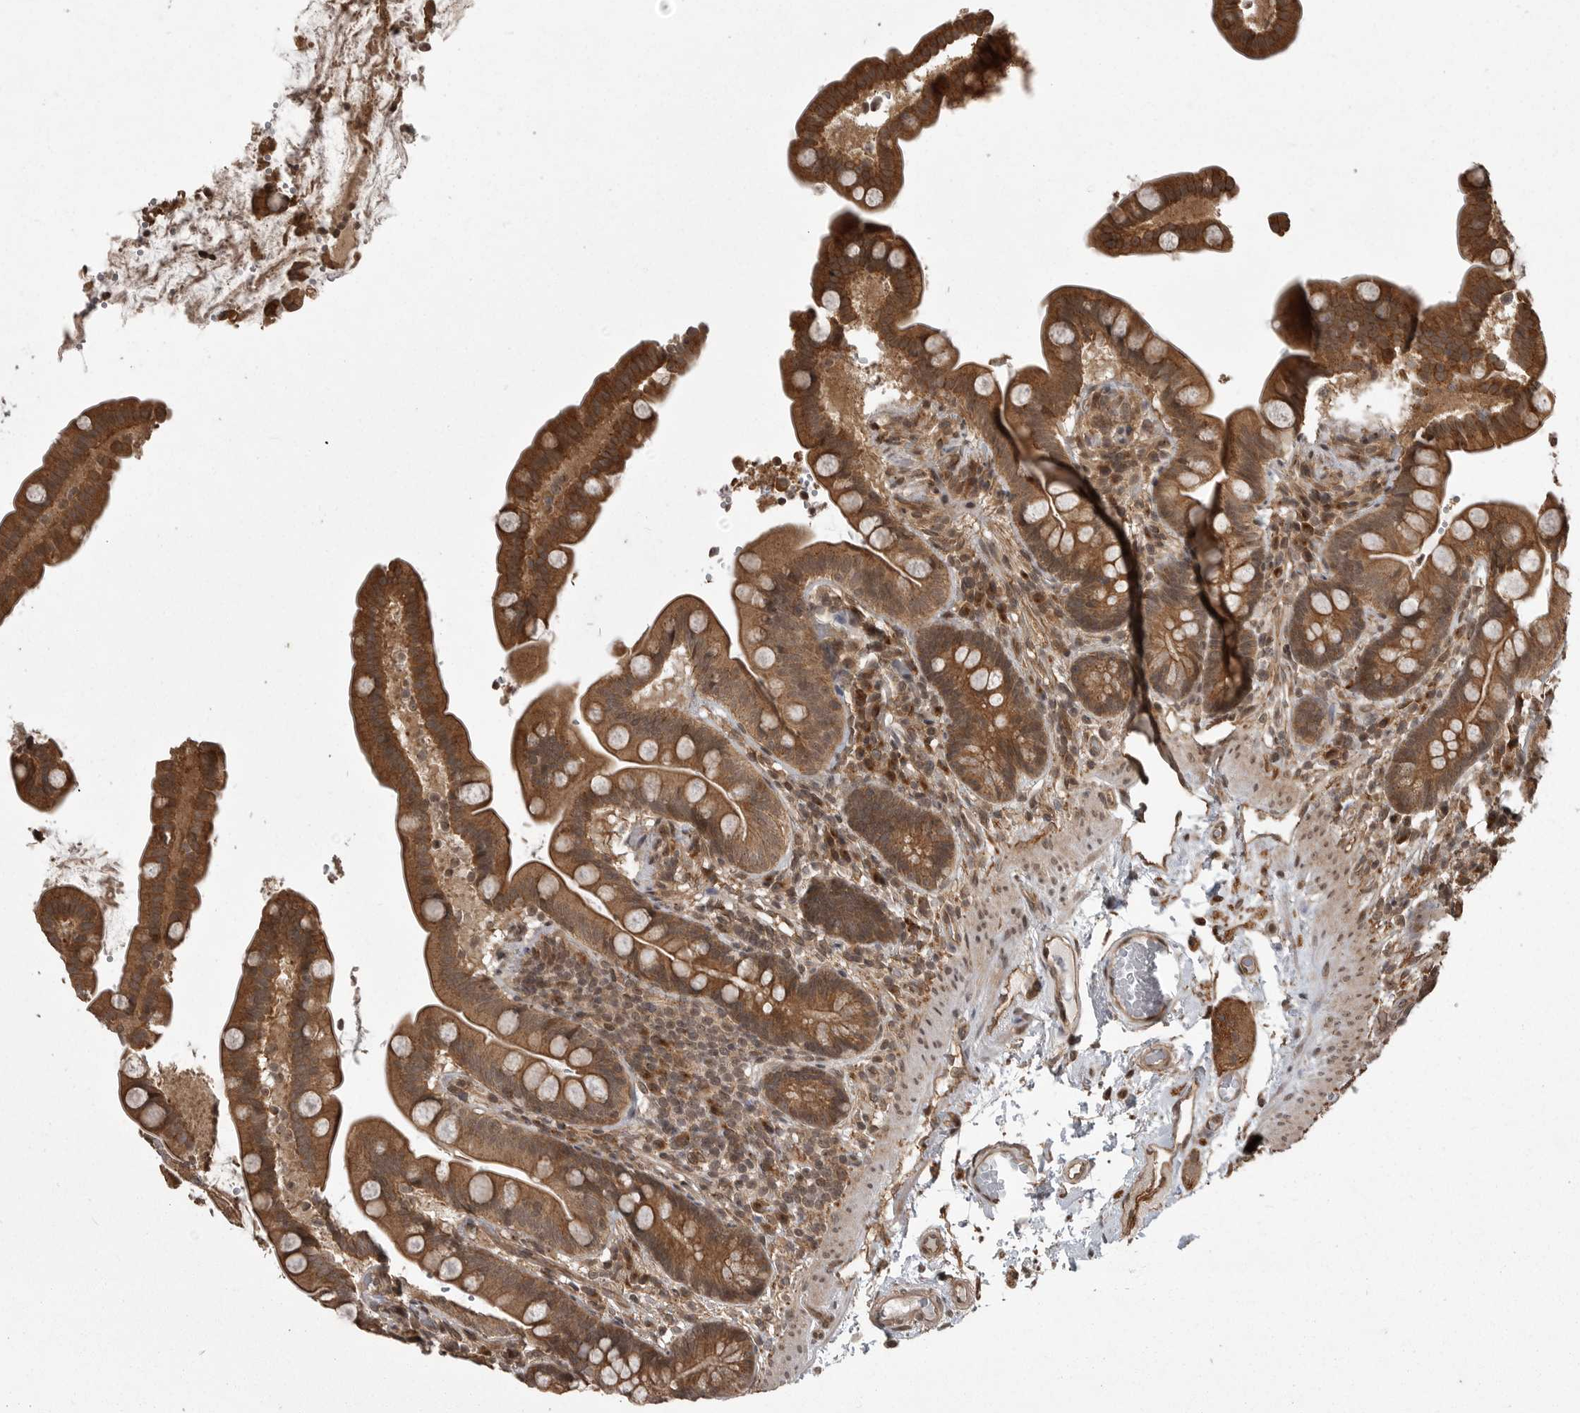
{"staining": {"intensity": "strong", "quantity": ">75%", "location": "cytoplasmic/membranous"}, "tissue": "colon", "cell_type": "Endothelial cells", "image_type": "normal", "snomed": [{"axis": "morphology", "description": "Normal tissue, NOS"}, {"axis": "topography", "description": "Smooth muscle"}, {"axis": "topography", "description": "Colon"}], "caption": "Immunohistochemistry micrograph of unremarkable colon: human colon stained using immunohistochemistry displays high levels of strong protein expression localized specifically in the cytoplasmic/membranous of endothelial cells, appearing as a cytoplasmic/membranous brown color.", "gene": "DNAJC8", "patient": {"sex": "male", "age": 73}}